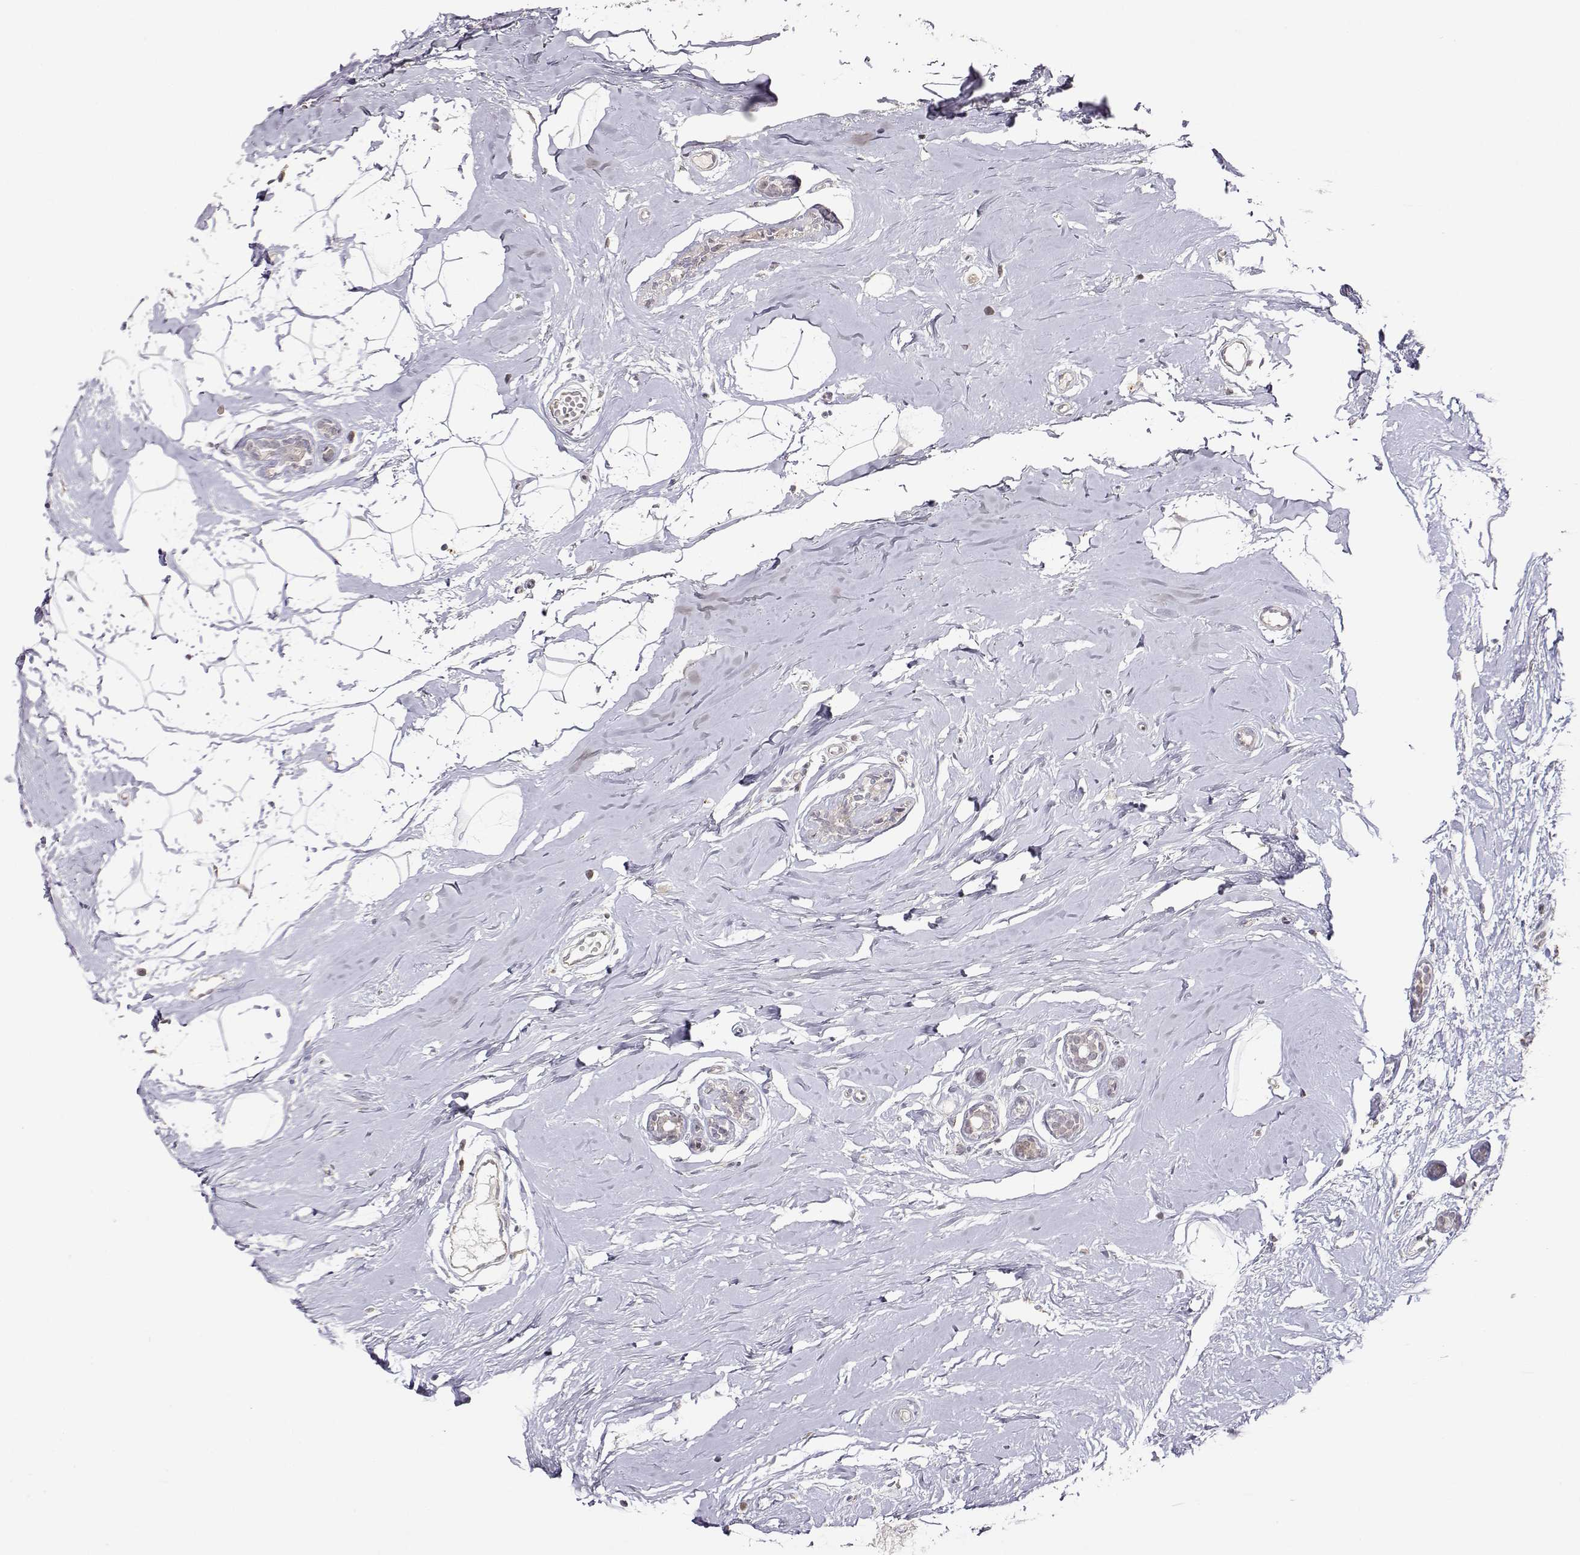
{"staining": {"intensity": "weak", "quantity": ">75%", "location": "cytoplasmic/membranous"}, "tissue": "breast cancer", "cell_type": "Tumor cells", "image_type": "cancer", "snomed": [{"axis": "morphology", "description": "Duct carcinoma"}, {"axis": "topography", "description": "Breast"}], "caption": "A high-resolution micrograph shows immunohistochemistry (IHC) staining of breast cancer (invasive ductal carcinoma), which demonstrates weak cytoplasmic/membranous staining in about >75% of tumor cells.", "gene": "EXOG", "patient": {"sex": "female", "age": 40}}